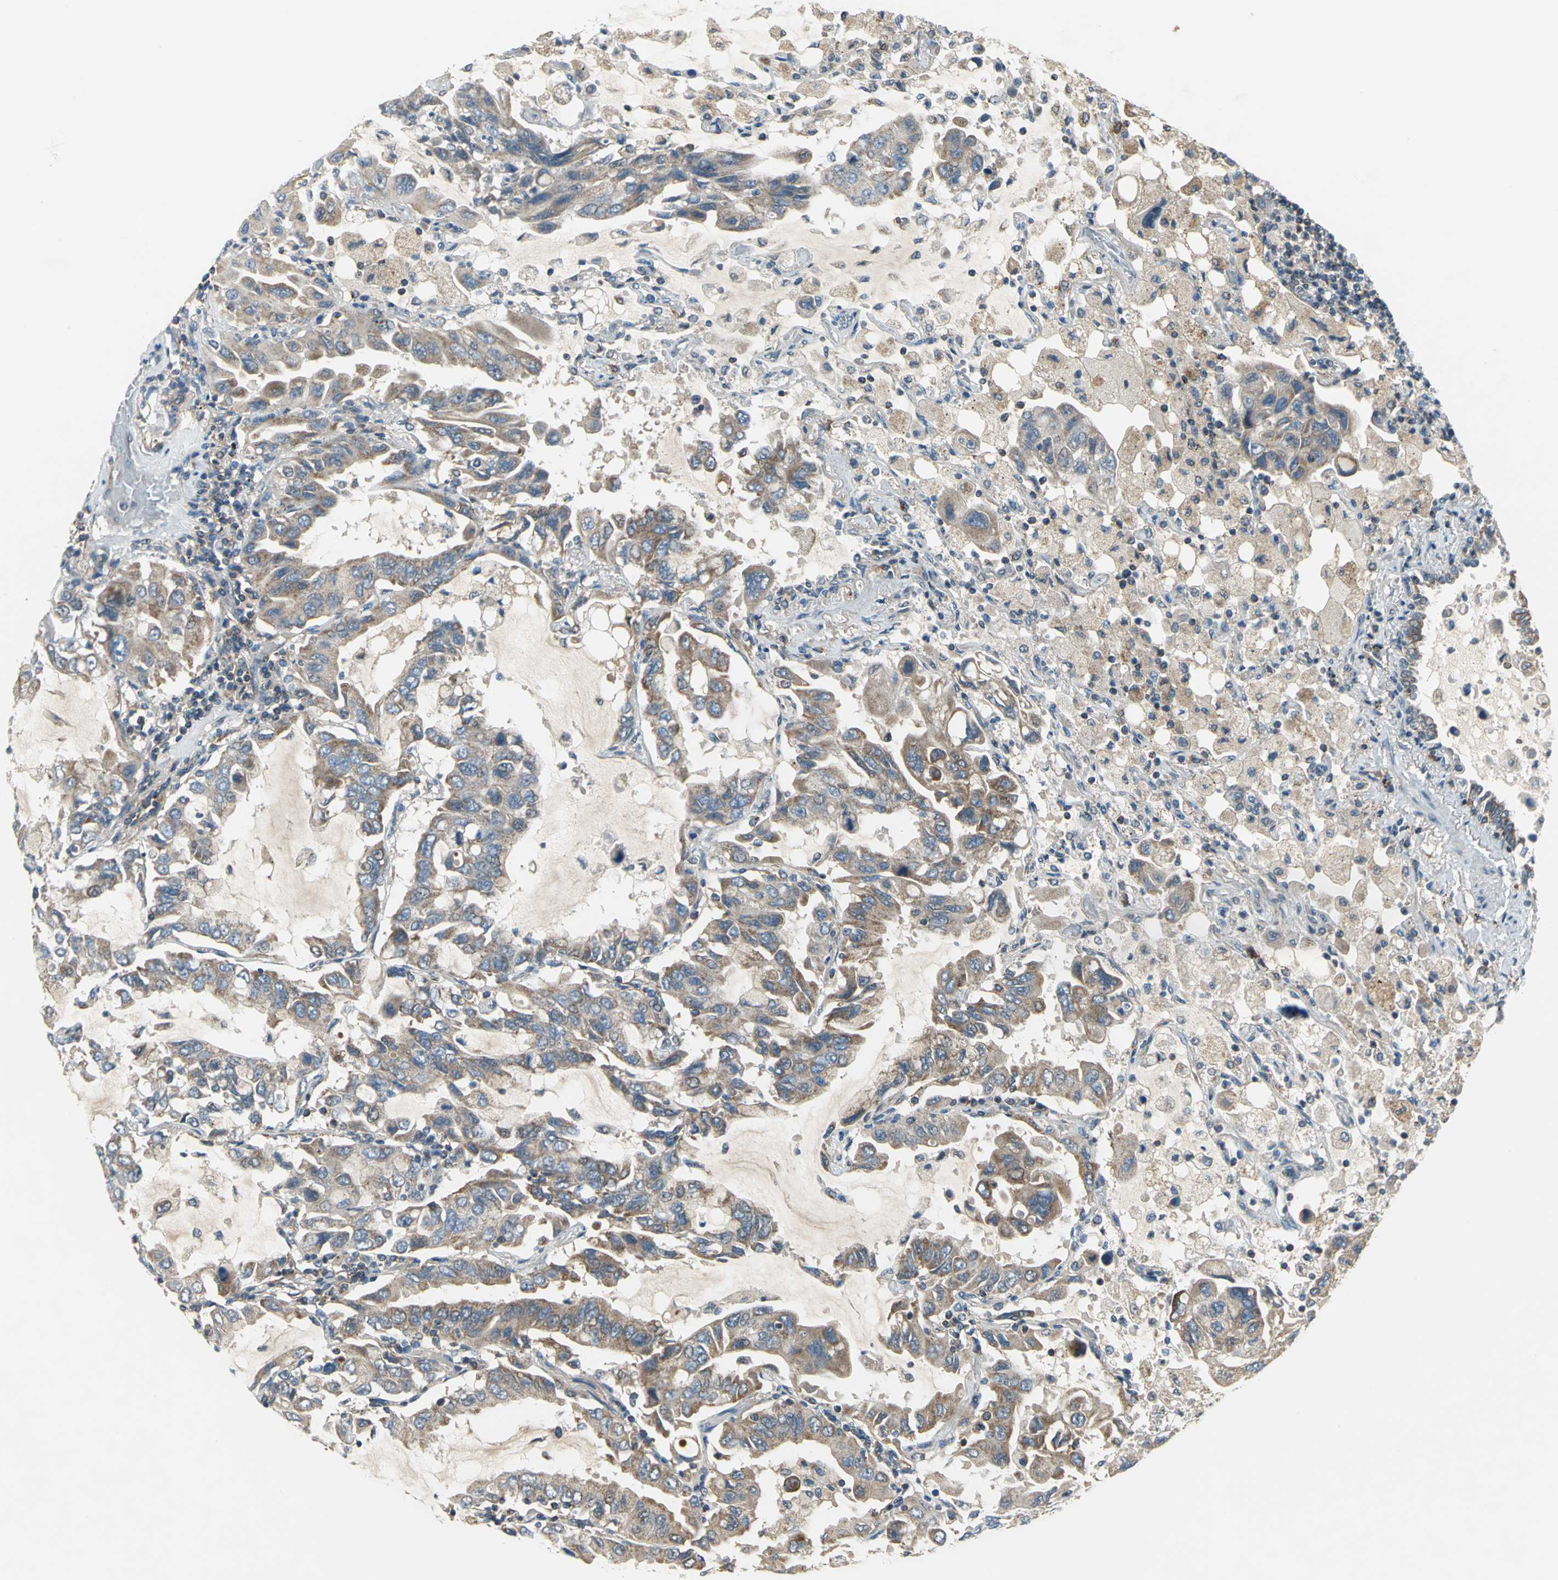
{"staining": {"intensity": "moderate", "quantity": ">75%", "location": "cytoplasmic/membranous"}, "tissue": "lung cancer", "cell_type": "Tumor cells", "image_type": "cancer", "snomed": [{"axis": "morphology", "description": "Adenocarcinoma, NOS"}, {"axis": "topography", "description": "Lung"}], "caption": "Immunohistochemical staining of lung cancer (adenocarcinoma) reveals medium levels of moderate cytoplasmic/membranous staining in about >75% of tumor cells.", "gene": "TRAK1", "patient": {"sex": "male", "age": 64}}